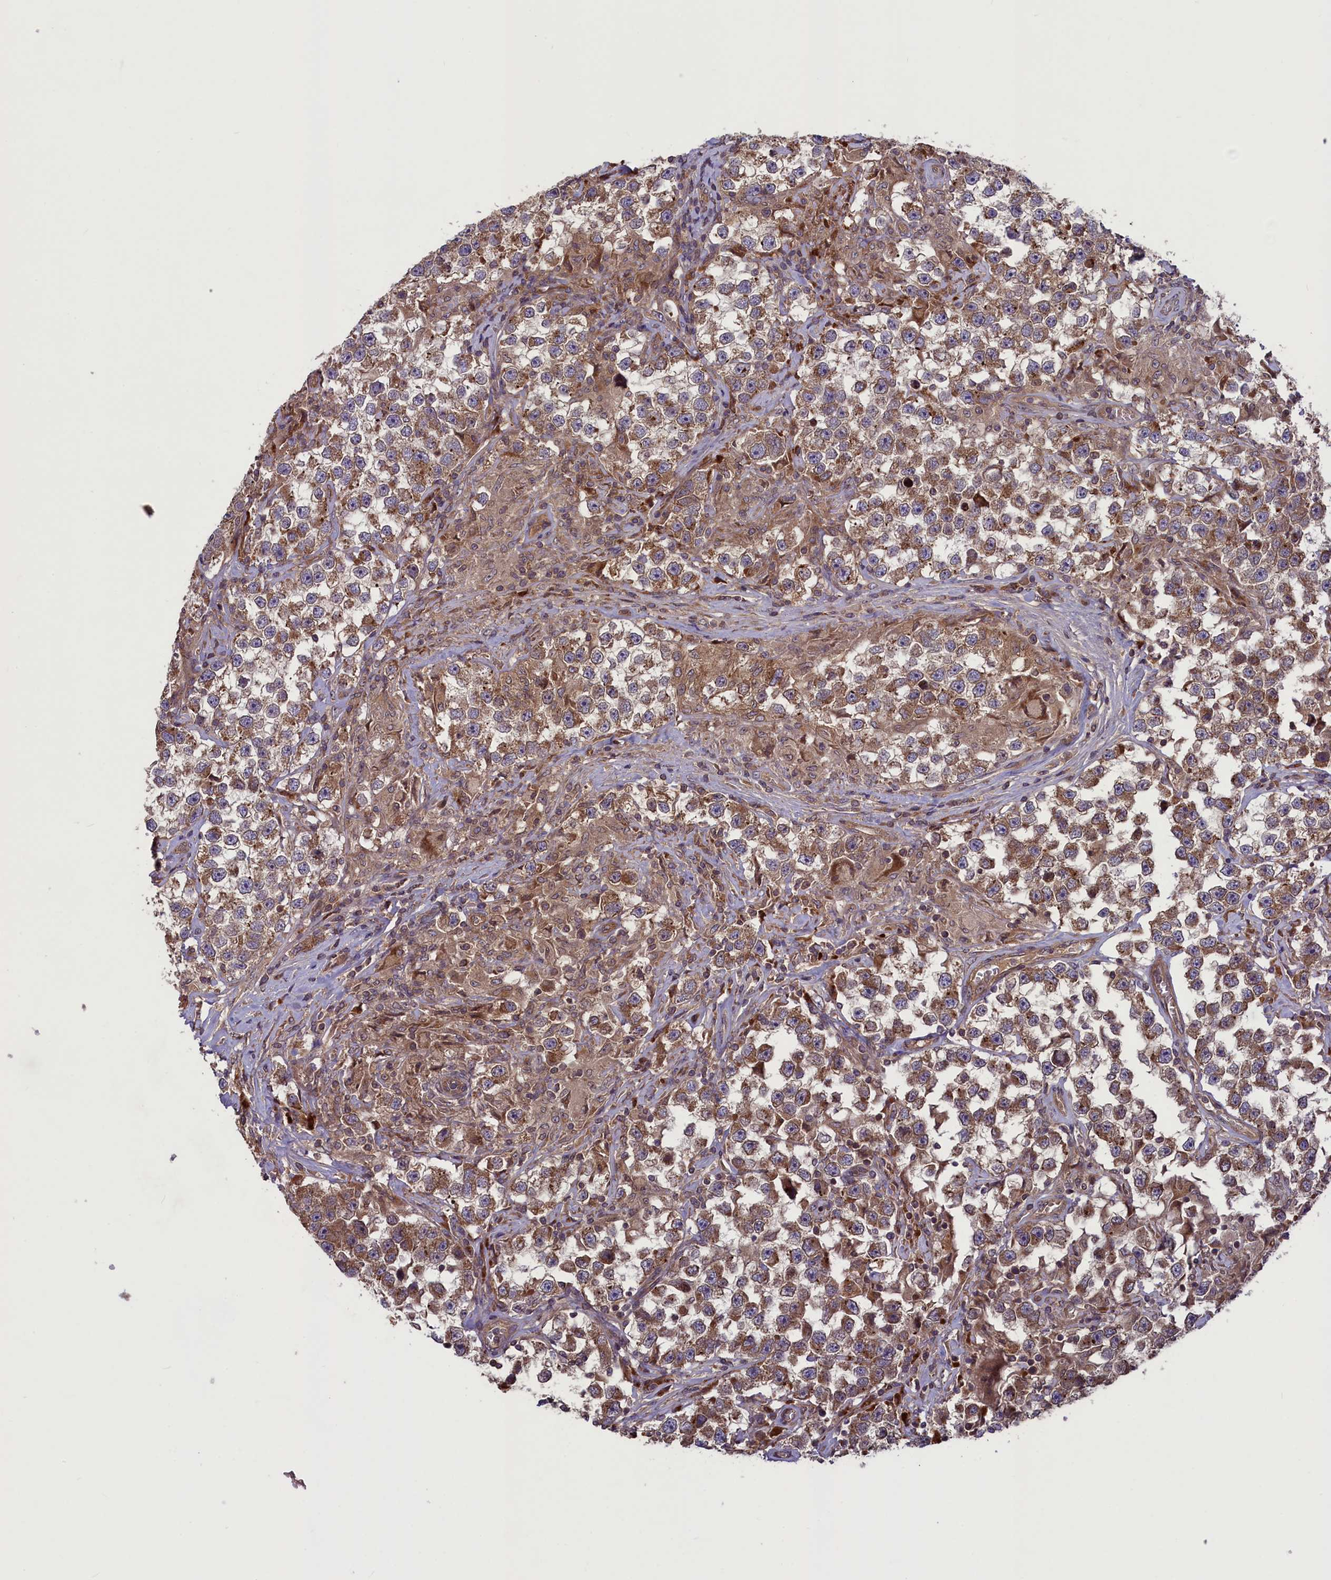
{"staining": {"intensity": "moderate", "quantity": ">75%", "location": "cytoplasmic/membranous"}, "tissue": "testis cancer", "cell_type": "Tumor cells", "image_type": "cancer", "snomed": [{"axis": "morphology", "description": "Seminoma, NOS"}, {"axis": "topography", "description": "Testis"}], "caption": "Immunohistochemical staining of human testis cancer demonstrates medium levels of moderate cytoplasmic/membranous protein expression in approximately >75% of tumor cells.", "gene": "CCDC125", "patient": {"sex": "male", "age": 46}}